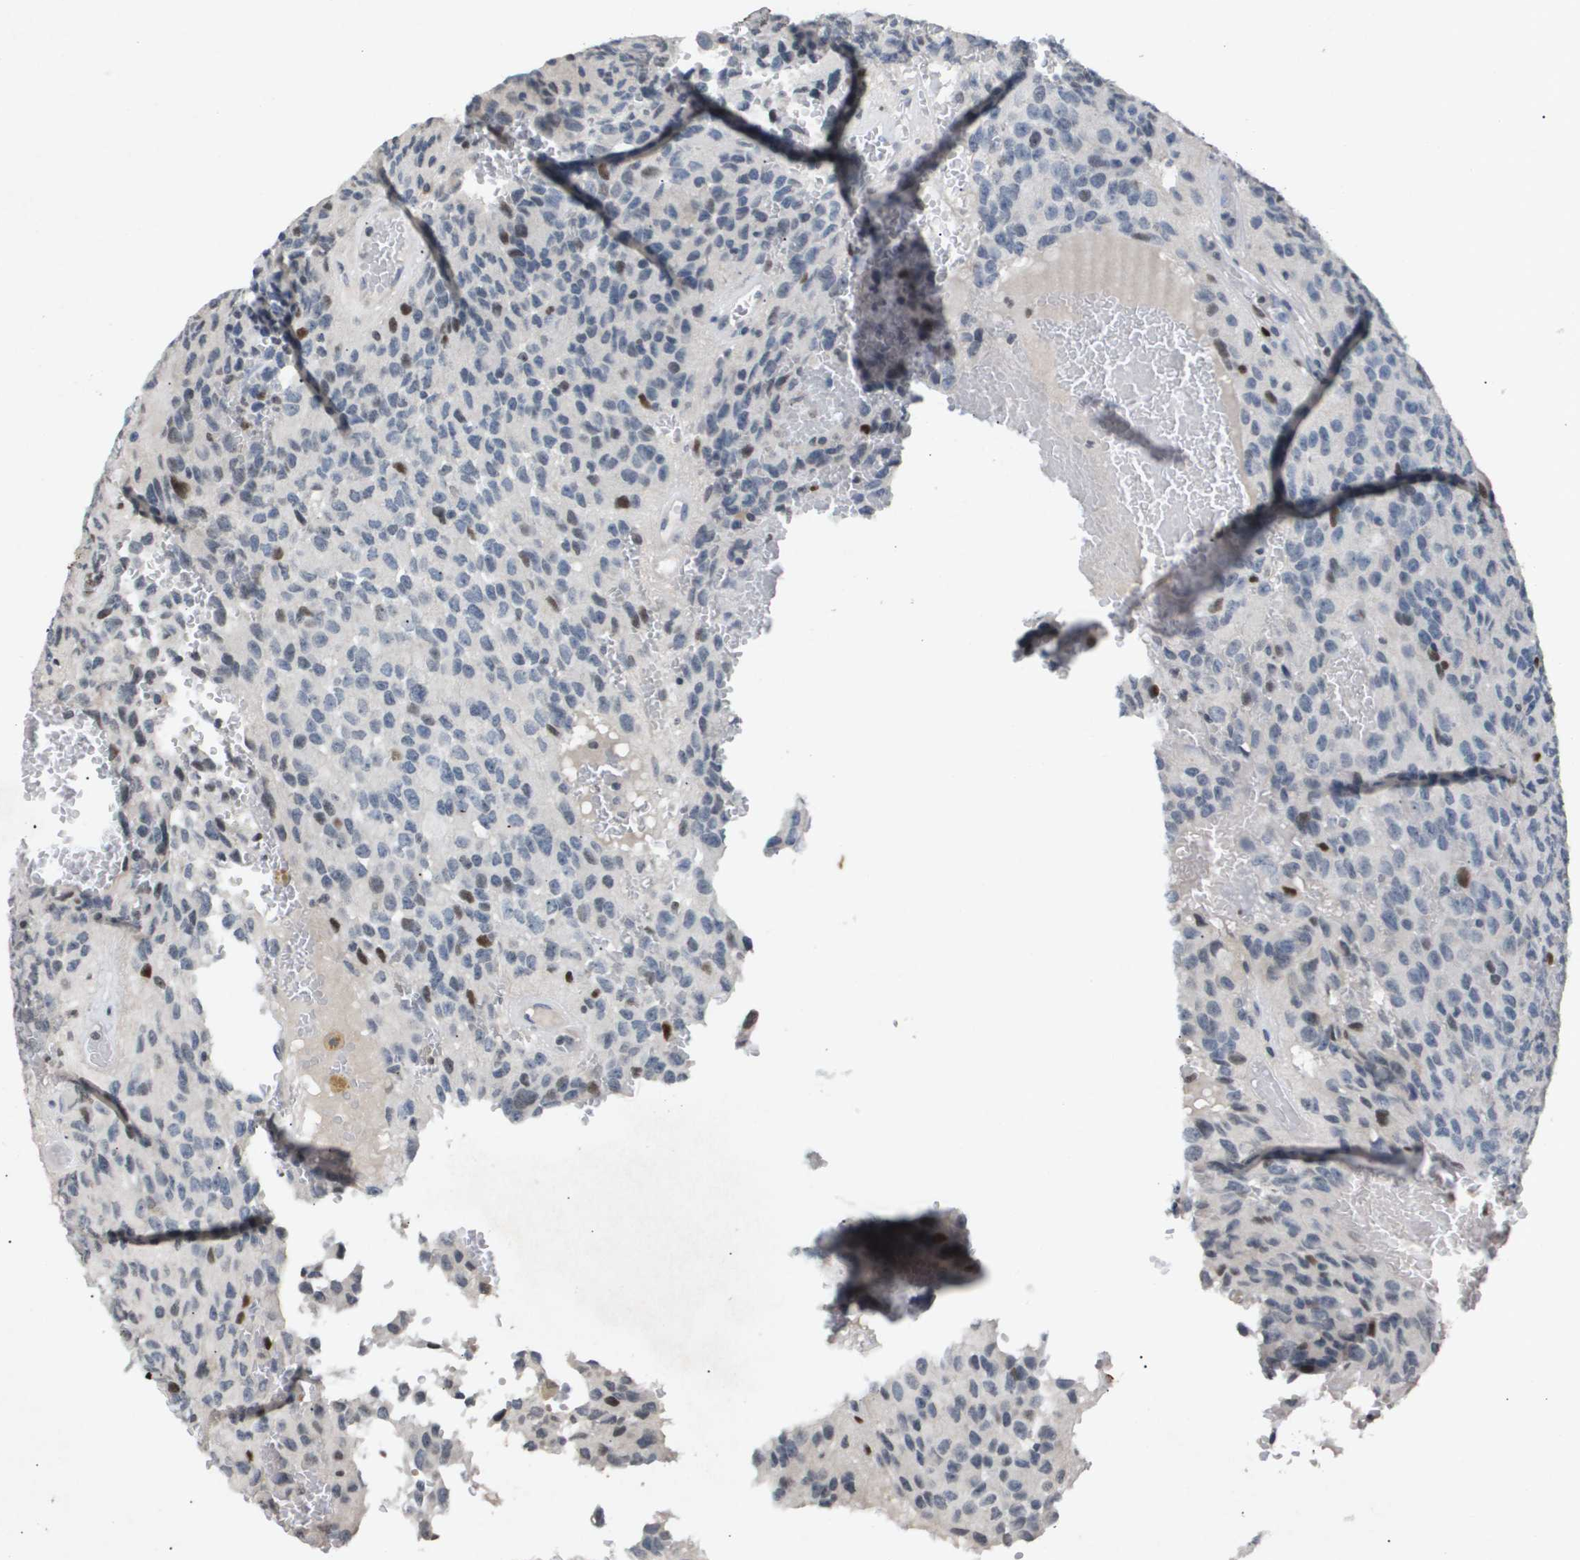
{"staining": {"intensity": "moderate", "quantity": "<25%", "location": "nuclear"}, "tissue": "glioma", "cell_type": "Tumor cells", "image_type": "cancer", "snomed": [{"axis": "morphology", "description": "Glioma, malignant, High grade"}, {"axis": "topography", "description": "Brain"}], "caption": "An immunohistochemistry image of neoplastic tissue is shown. Protein staining in brown labels moderate nuclear positivity in malignant glioma (high-grade) within tumor cells. The protein is shown in brown color, while the nuclei are stained blue.", "gene": "ANAPC2", "patient": {"sex": "male", "age": 32}}